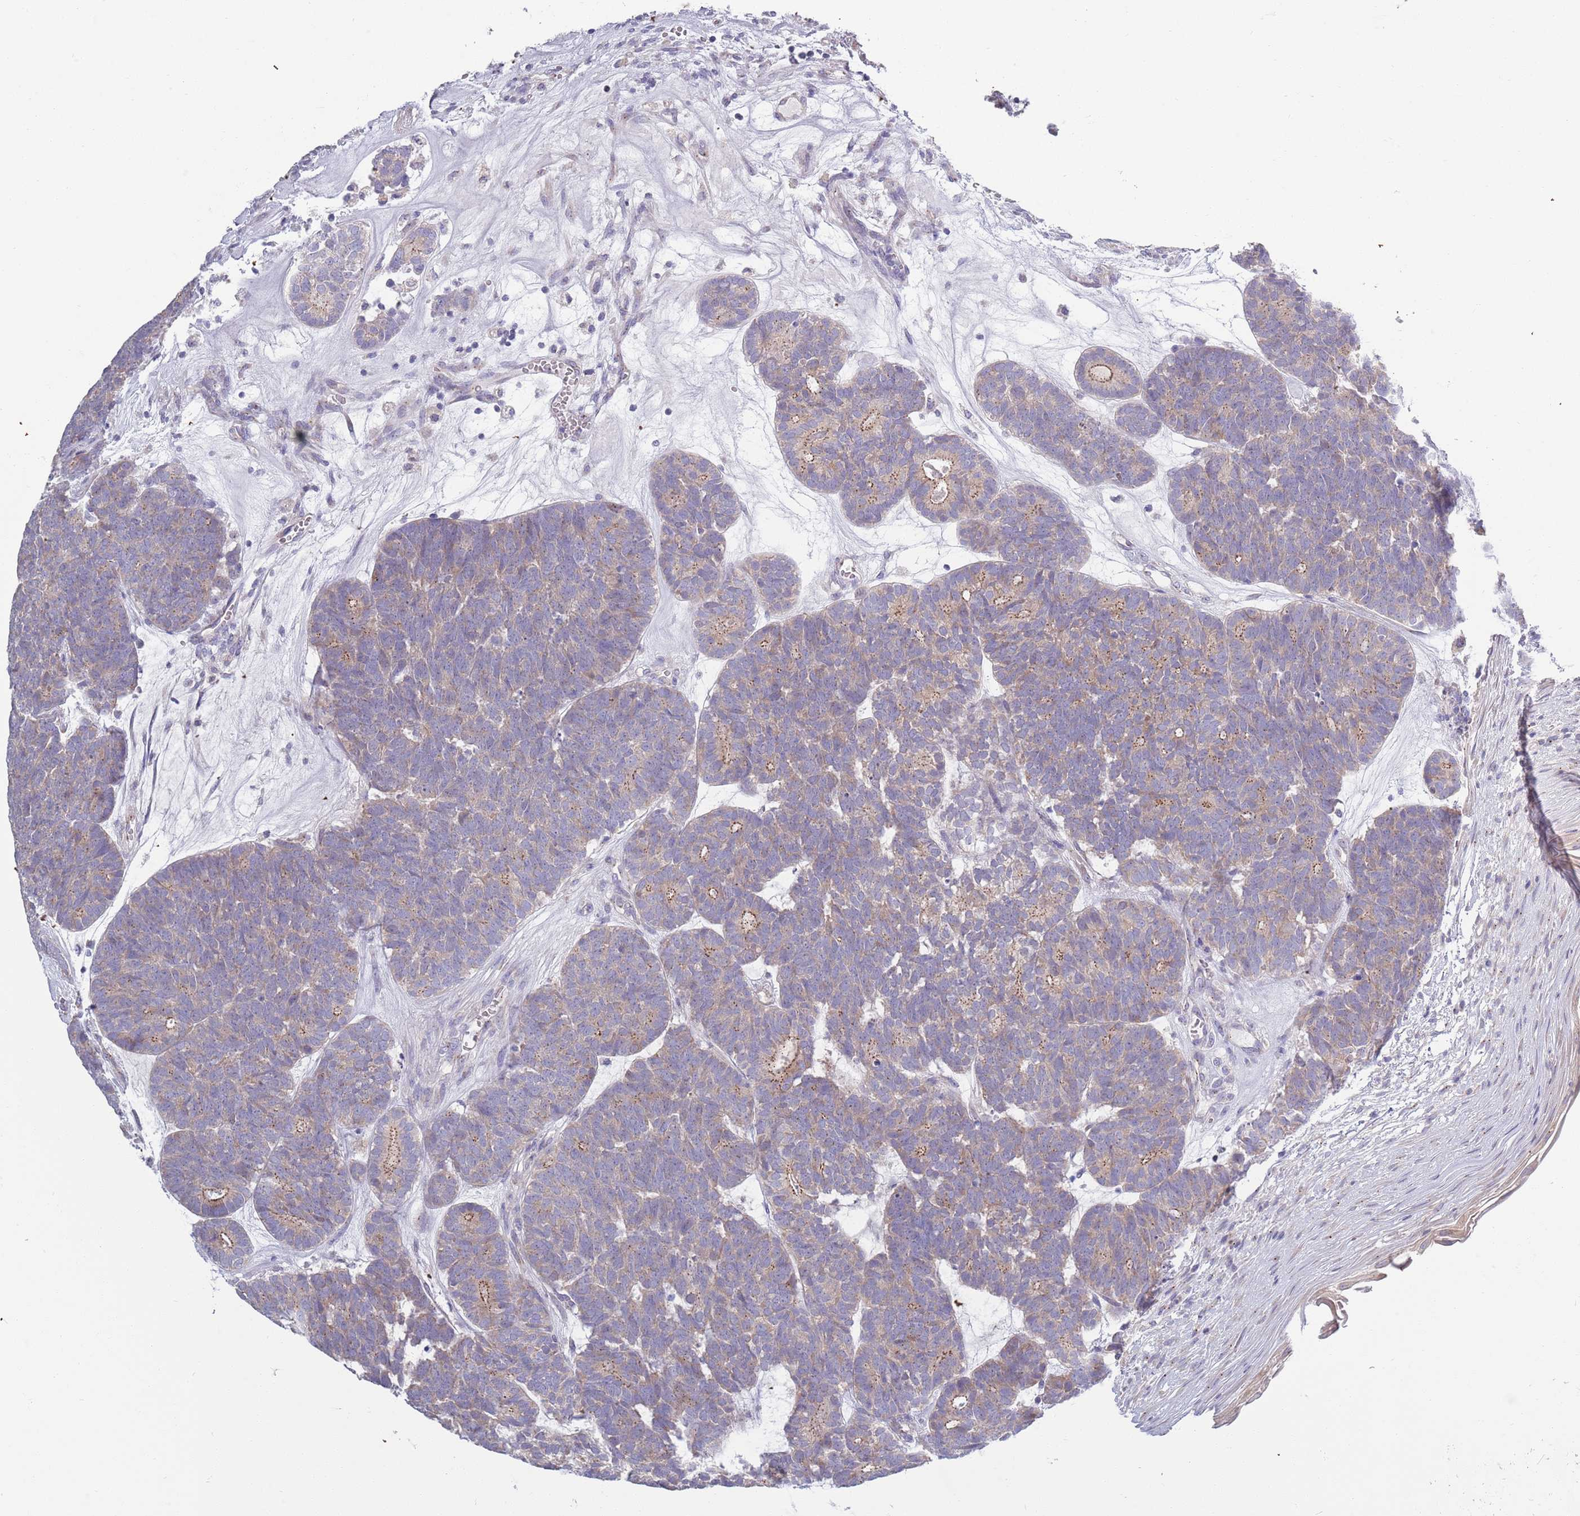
{"staining": {"intensity": "moderate", "quantity": ">75%", "location": "cytoplasmic/membranous"}, "tissue": "head and neck cancer", "cell_type": "Tumor cells", "image_type": "cancer", "snomed": [{"axis": "morphology", "description": "Adenocarcinoma, NOS"}, {"axis": "topography", "description": "Head-Neck"}], "caption": "This is an image of immunohistochemistry staining of head and neck adenocarcinoma, which shows moderate staining in the cytoplasmic/membranous of tumor cells.", "gene": "LTB", "patient": {"sex": "female", "age": 81}}